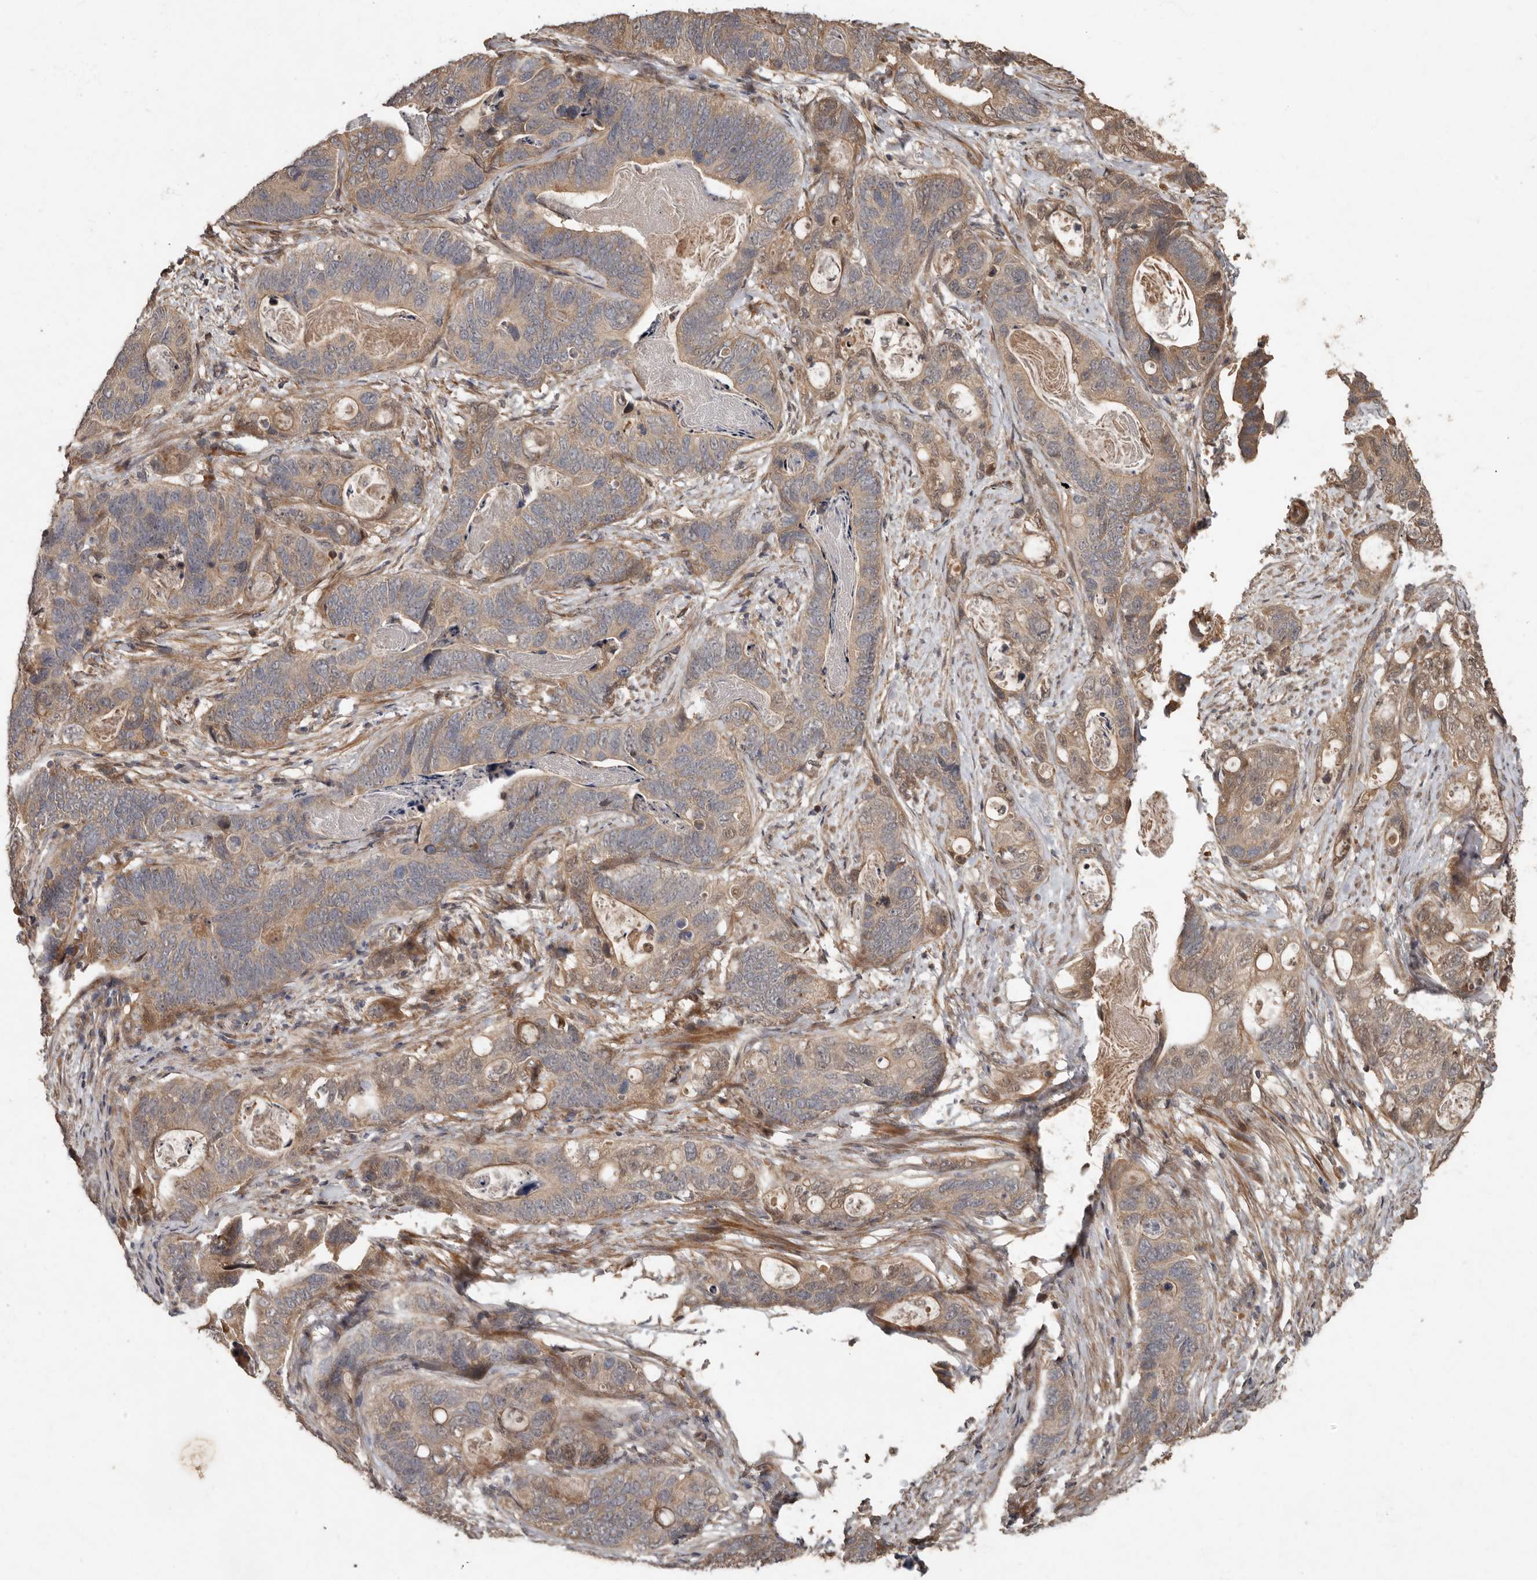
{"staining": {"intensity": "weak", "quantity": "25%-75%", "location": "cytoplasmic/membranous"}, "tissue": "stomach cancer", "cell_type": "Tumor cells", "image_type": "cancer", "snomed": [{"axis": "morphology", "description": "Normal tissue, NOS"}, {"axis": "morphology", "description": "Adenocarcinoma, NOS"}, {"axis": "topography", "description": "Stomach"}], "caption": "Immunohistochemistry (IHC) of stomach adenocarcinoma displays low levels of weak cytoplasmic/membranous staining in about 25%-75% of tumor cells. (Stains: DAB (3,3'-diaminobenzidine) in brown, nuclei in blue, Microscopy: brightfield microscopy at high magnification).", "gene": "KIF26B", "patient": {"sex": "female", "age": 89}}